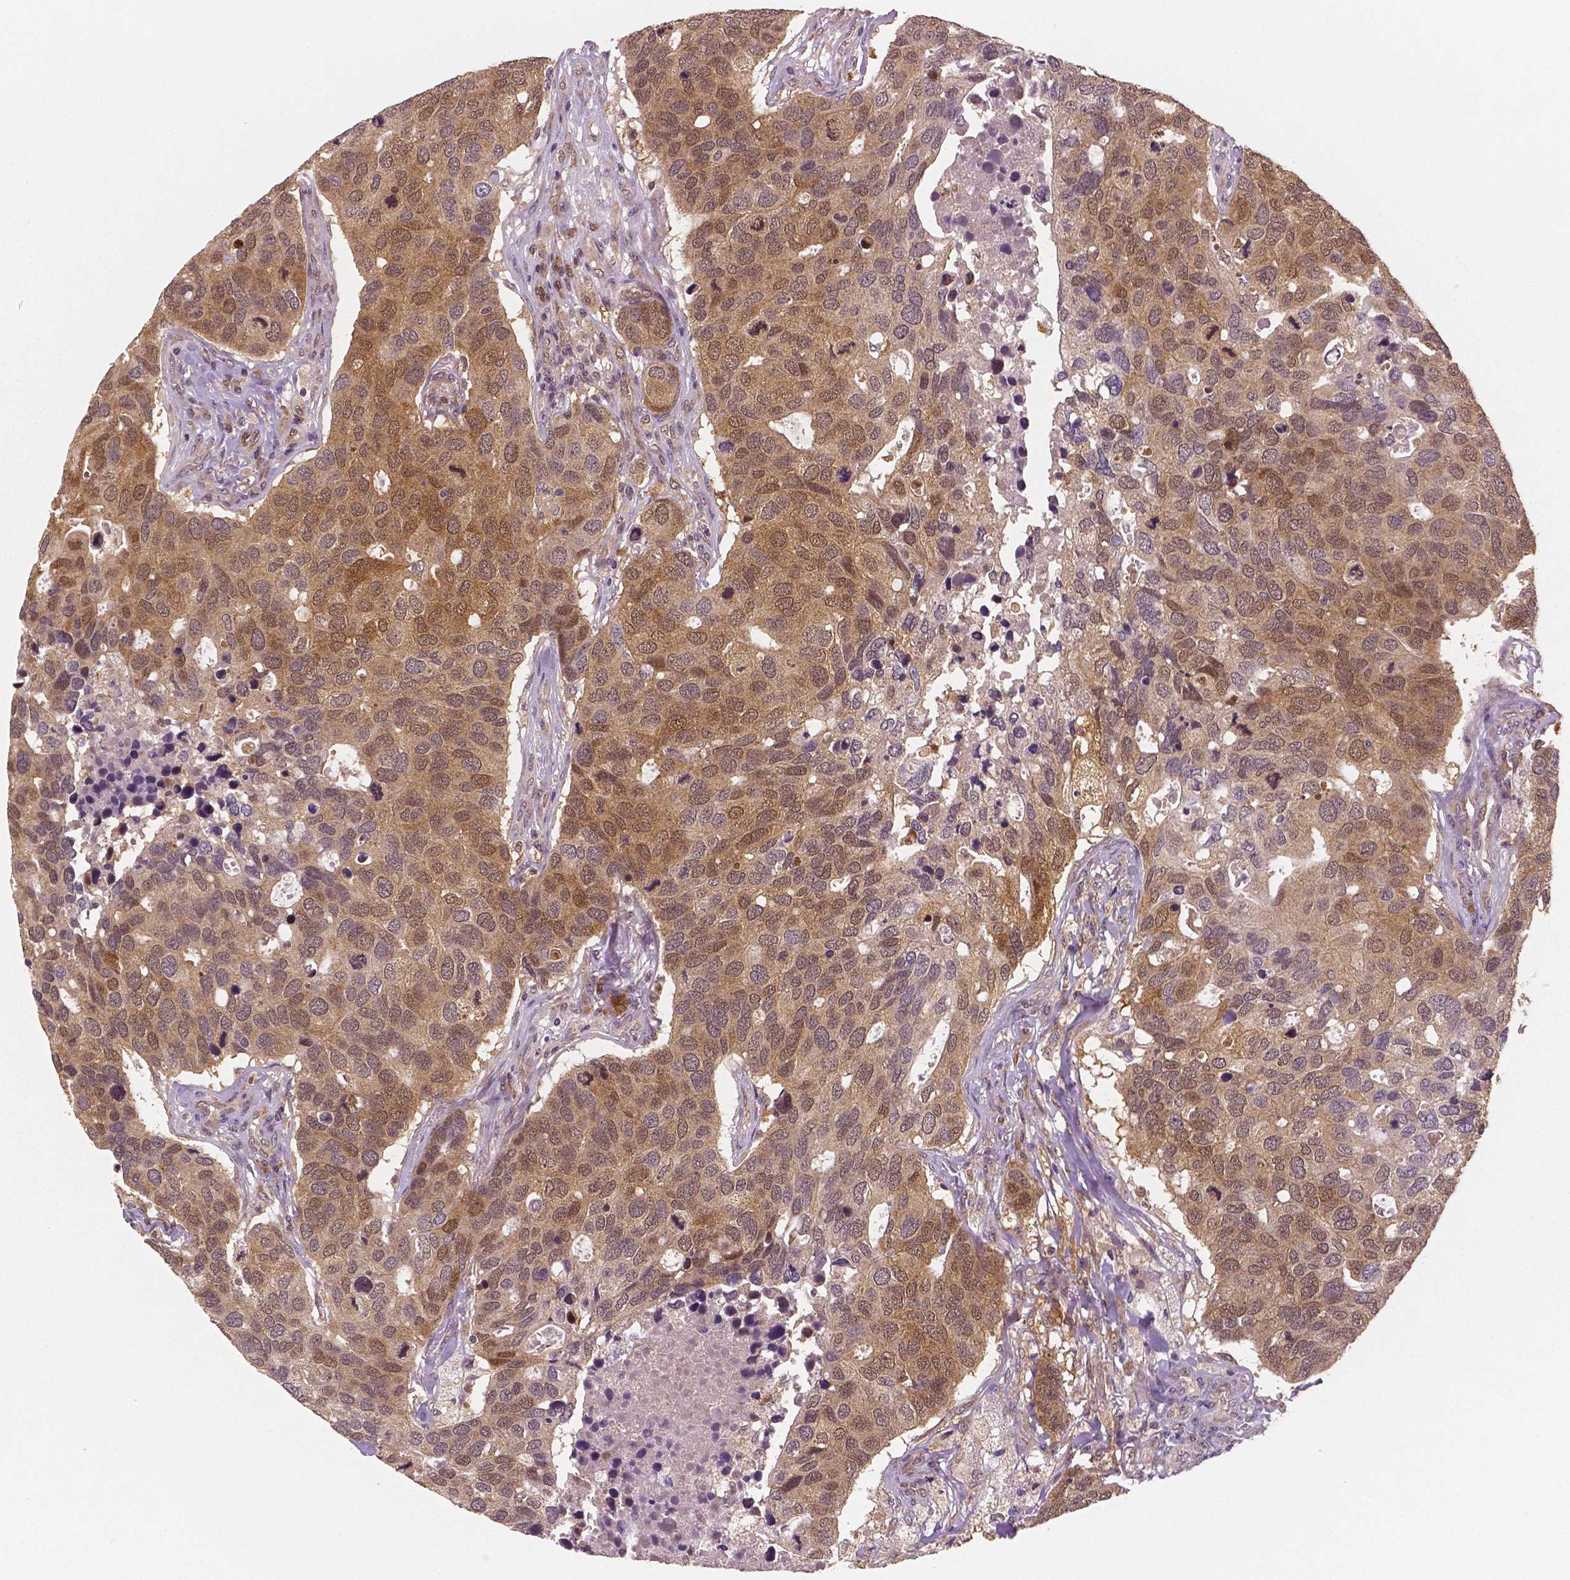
{"staining": {"intensity": "moderate", "quantity": ">75%", "location": "cytoplasmic/membranous,nuclear"}, "tissue": "breast cancer", "cell_type": "Tumor cells", "image_type": "cancer", "snomed": [{"axis": "morphology", "description": "Duct carcinoma"}, {"axis": "topography", "description": "Breast"}], "caption": "This micrograph demonstrates immunohistochemistry (IHC) staining of human breast cancer, with medium moderate cytoplasmic/membranous and nuclear expression in approximately >75% of tumor cells.", "gene": "STAT3", "patient": {"sex": "female", "age": 83}}